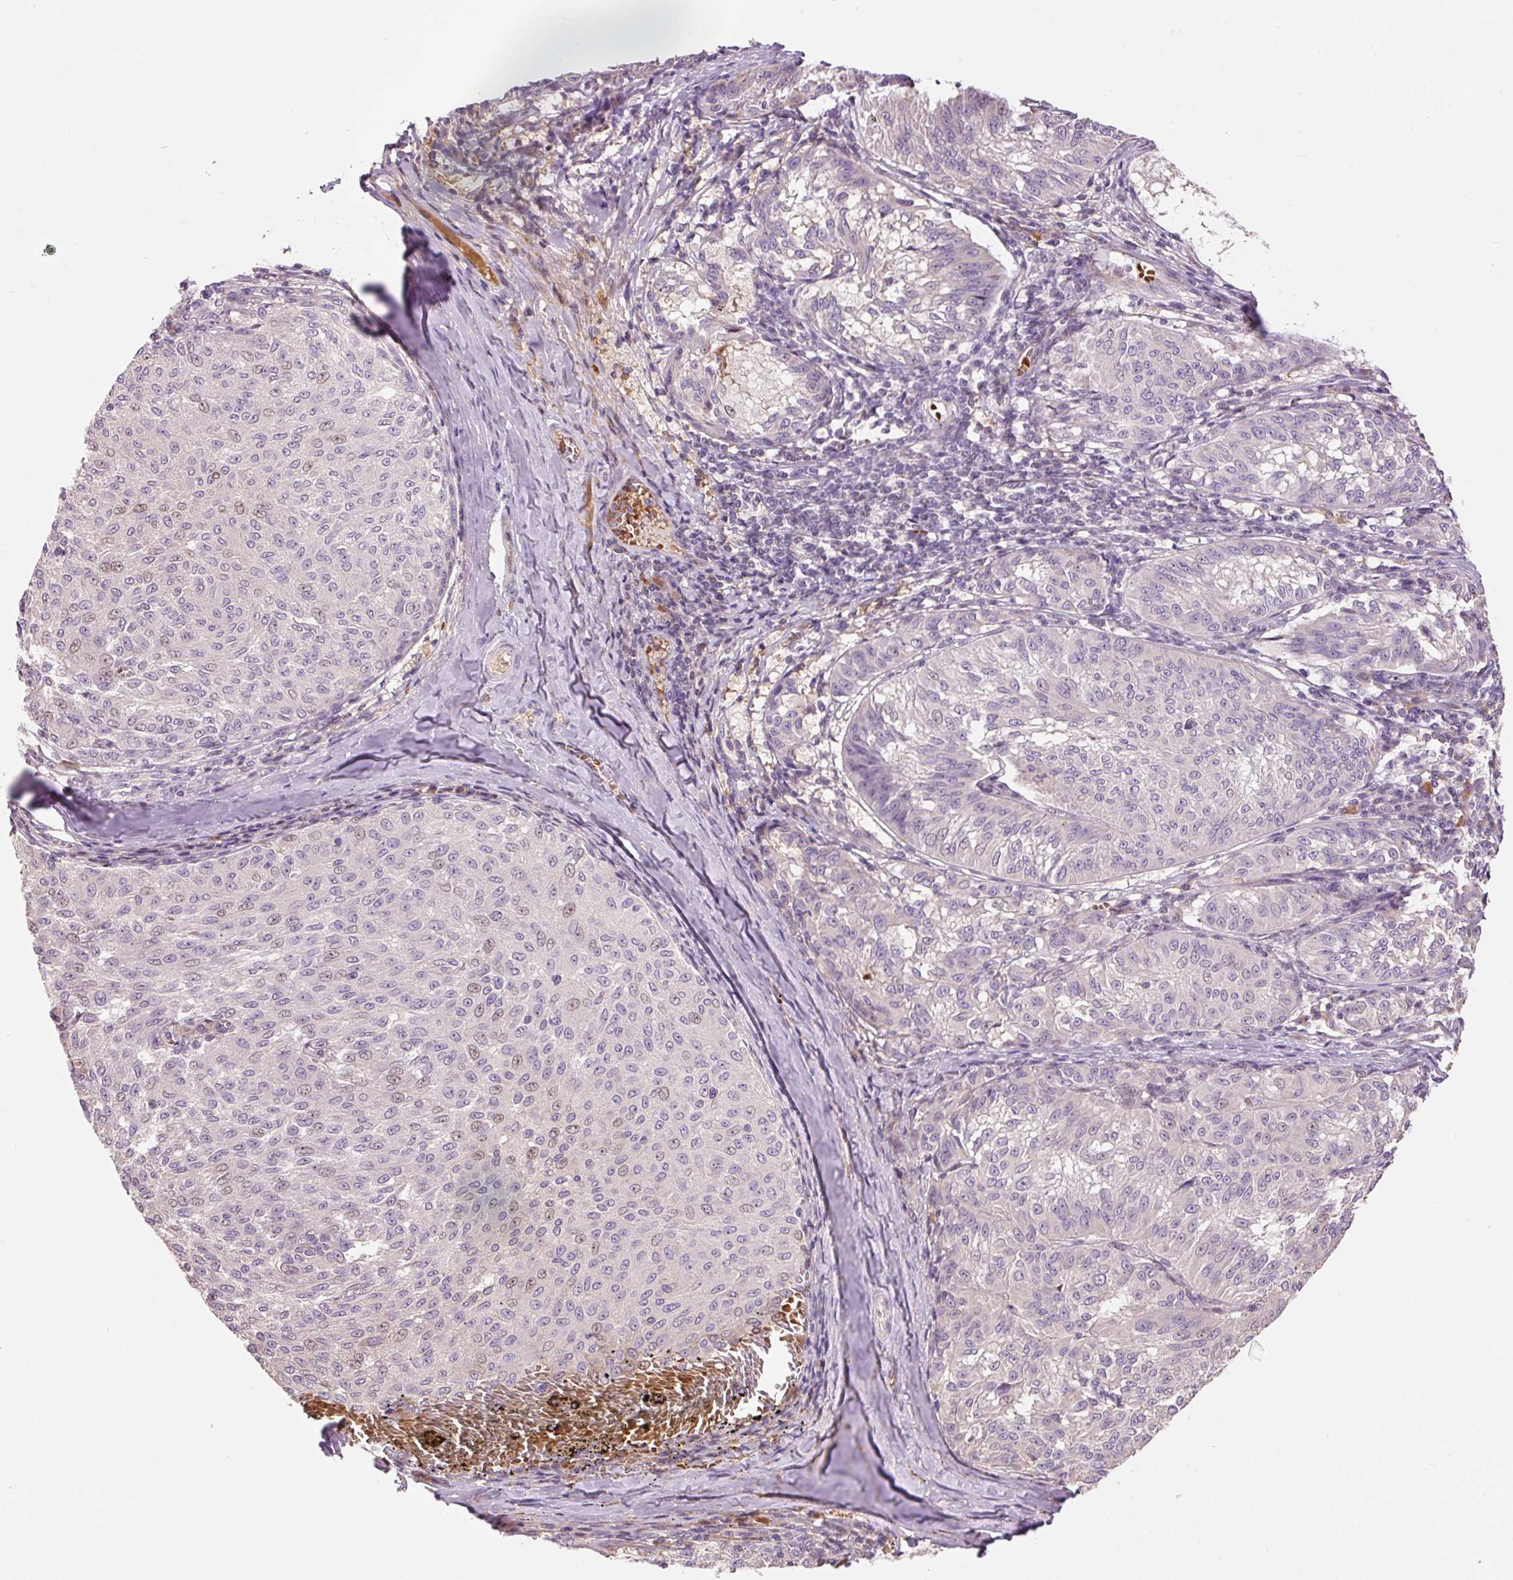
{"staining": {"intensity": "weak", "quantity": "25%-75%", "location": "nuclear"}, "tissue": "melanoma", "cell_type": "Tumor cells", "image_type": "cancer", "snomed": [{"axis": "morphology", "description": "Malignant melanoma, NOS"}, {"axis": "topography", "description": "Skin"}], "caption": "Malignant melanoma was stained to show a protein in brown. There is low levels of weak nuclear positivity in approximately 25%-75% of tumor cells.", "gene": "CMTM8", "patient": {"sex": "female", "age": 72}}